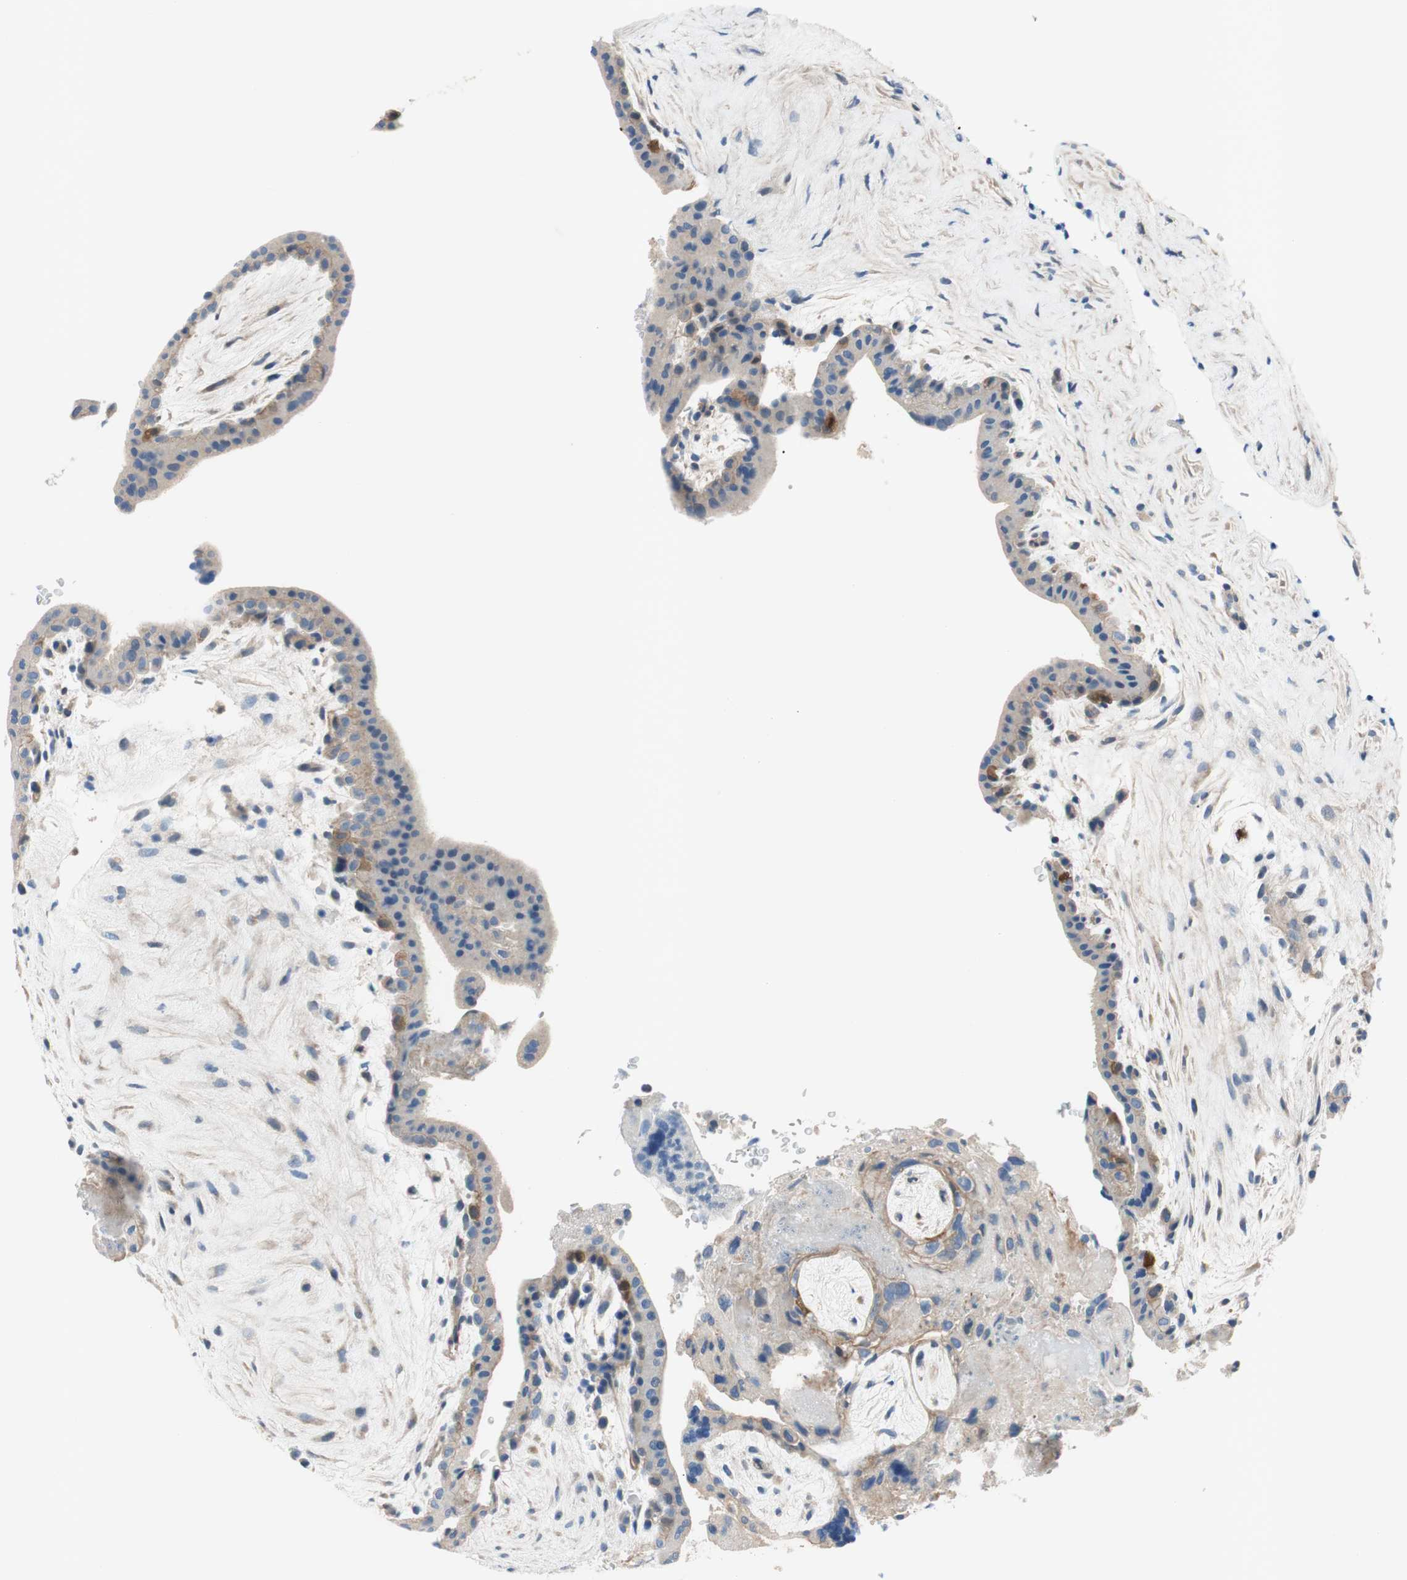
{"staining": {"intensity": "moderate", "quantity": "<25%", "location": "cytoplasmic/membranous"}, "tissue": "placenta", "cell_type": "Trophoblastic cells", "image_type": "normal", "snomed": [{"axis": "morphology", "description": "Normal tissue, NOS"}, {"axis": "topography", "description": "Placenta"}], "caption": "Immunohistochemical staining of benign placenta shows moderate cytoplasmic/membranous protein expression in about <25% of trophoblastic cells.", "gene": "CALML3", "patient": {"sex": "female", "age": 35}}